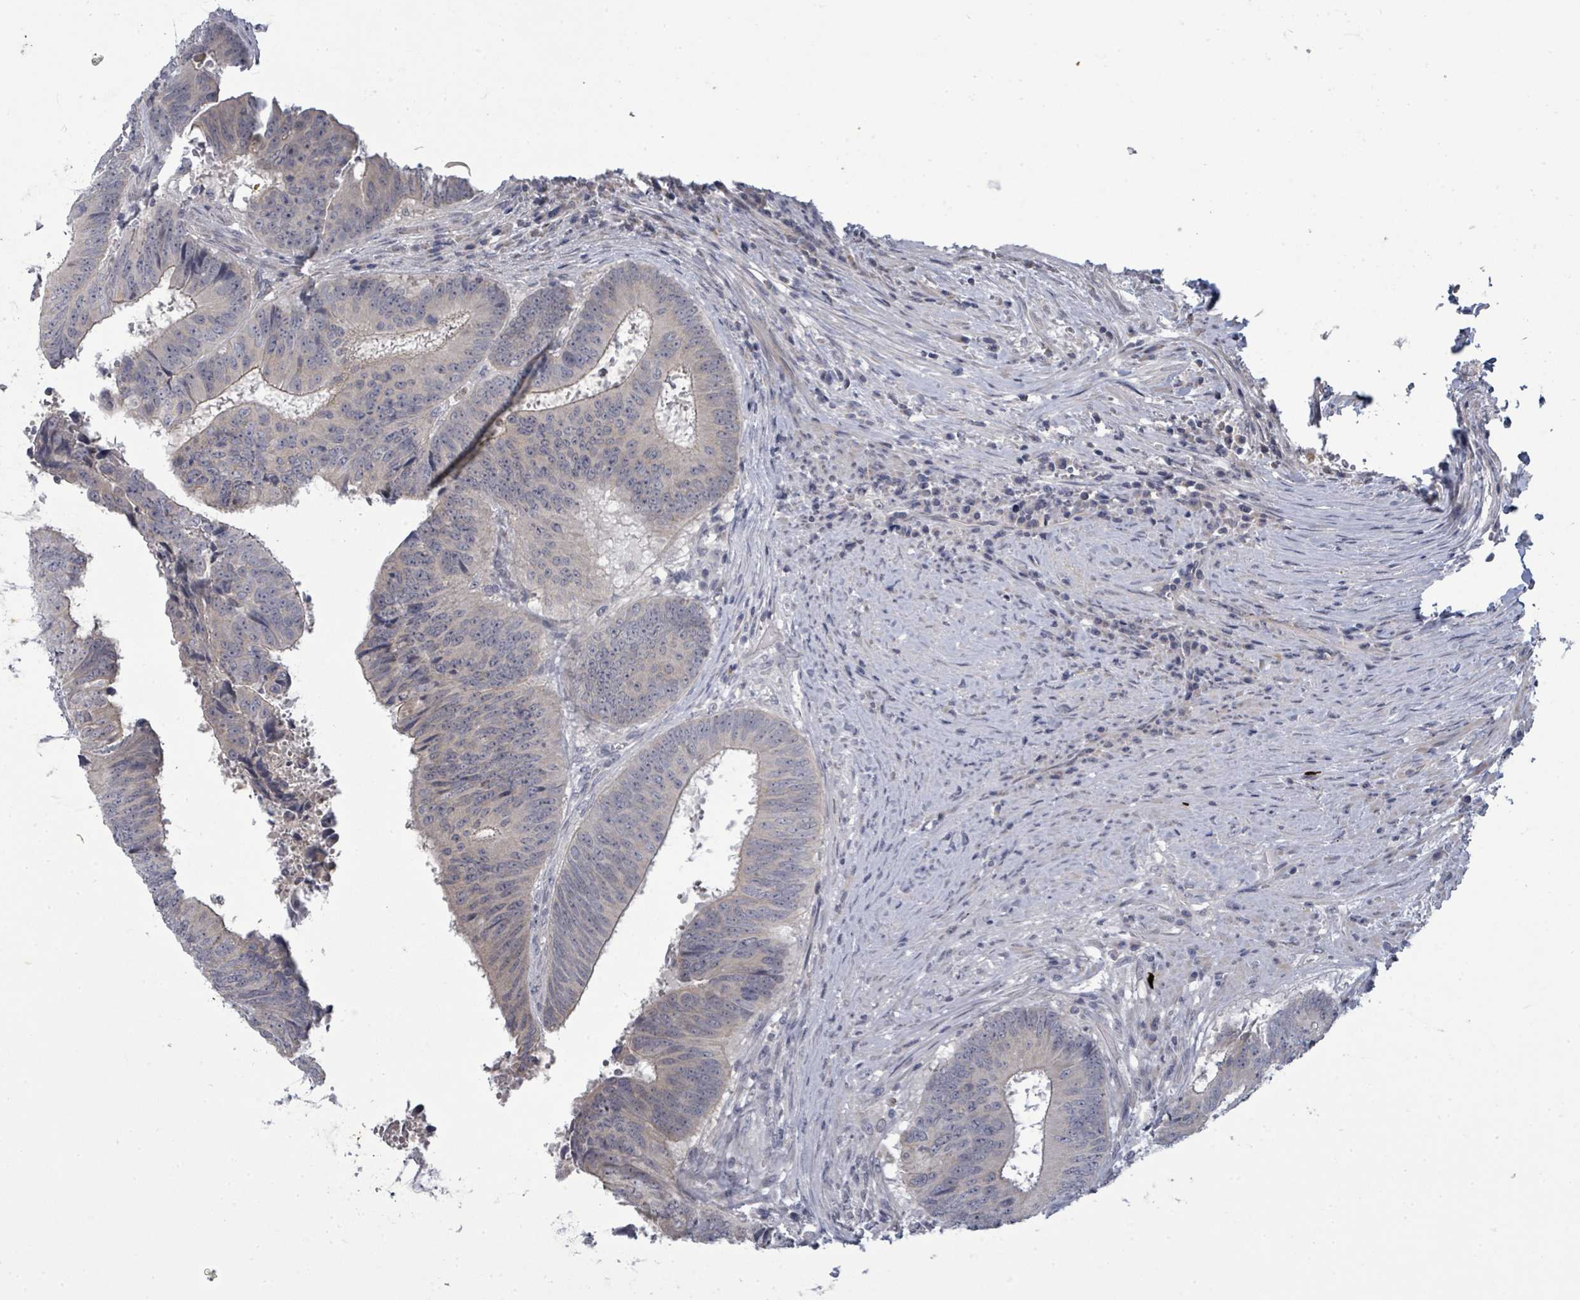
{"staining": {"intensity": "negative", "quantity": "none", "location": "none"}, "tissue": "colorectal cancer", "cell_type": "Tumor cells", "image_type": "cancer", "snomed": [{"axis": "morphology", "description": "Adenocarcinoma, NOS"}, {"axis": "topography", "description": "Rectum"}], "caption": "Immunohistochemistry (IHC) of human adenocarcinoma (colorectal) demonstrates no positivity in tumor cells.", "gene": "ASB12", "patient": {"sex": "male", "age": 72}}